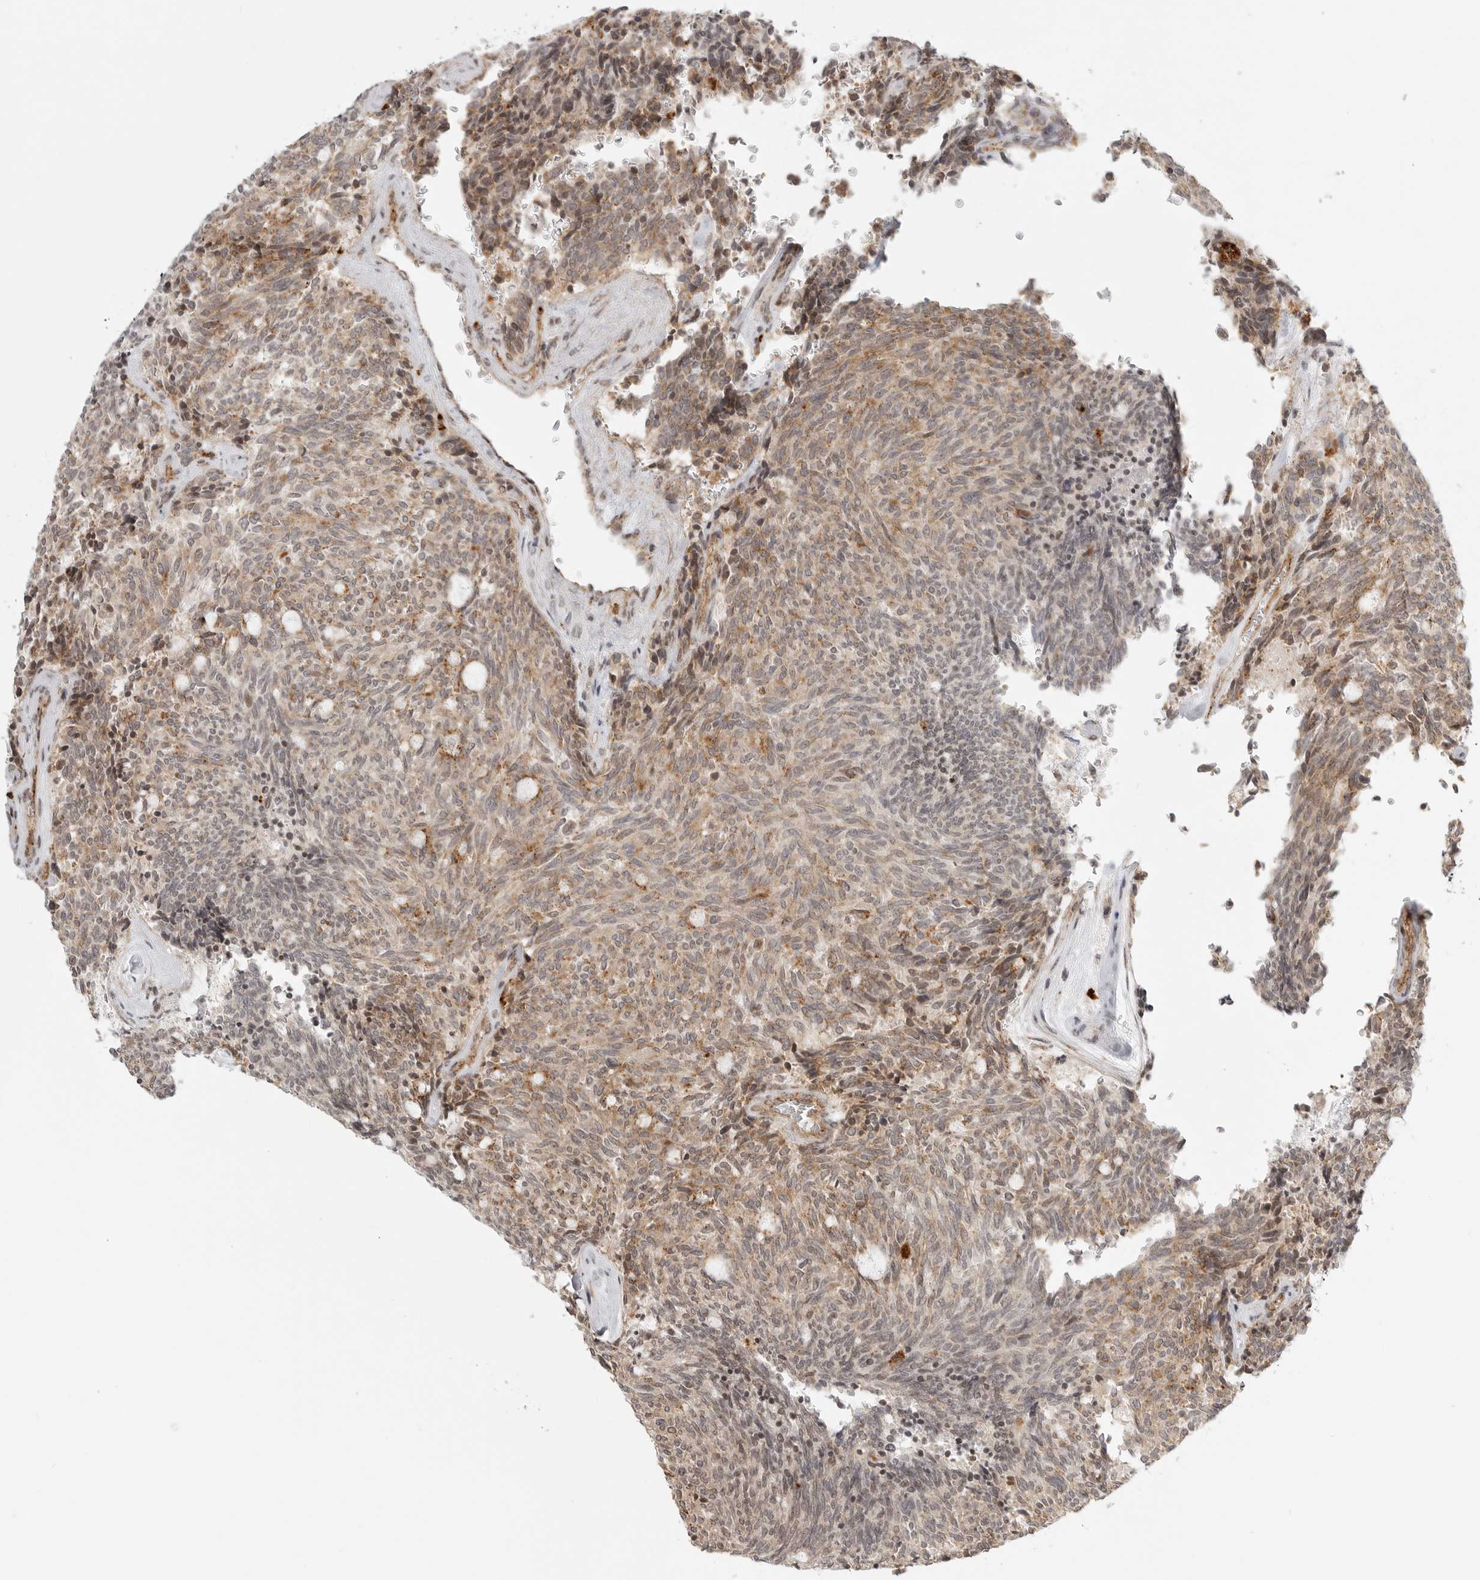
{"staining": {"intensity": "moderate", "quantity": ">75%", "location": "cytoplasmic/membranous"}, "tissue": "carcinoid", "cell_type": "Tumor cells", "image_type": "cancer", "snomed": [{"axis": "morphology", "description": "Carcinoid, malignant, NOS"}, {"axis": "topography", "description": "Pancreas"}], "caption": "About >75% of tumor cells in human carcinoid show moderate cytoplasmic/membranous protein expression as visualized by brown immunohistochemical staining.", "gene": "IDUA", "patient": {"sex": "female", "age": 54}}